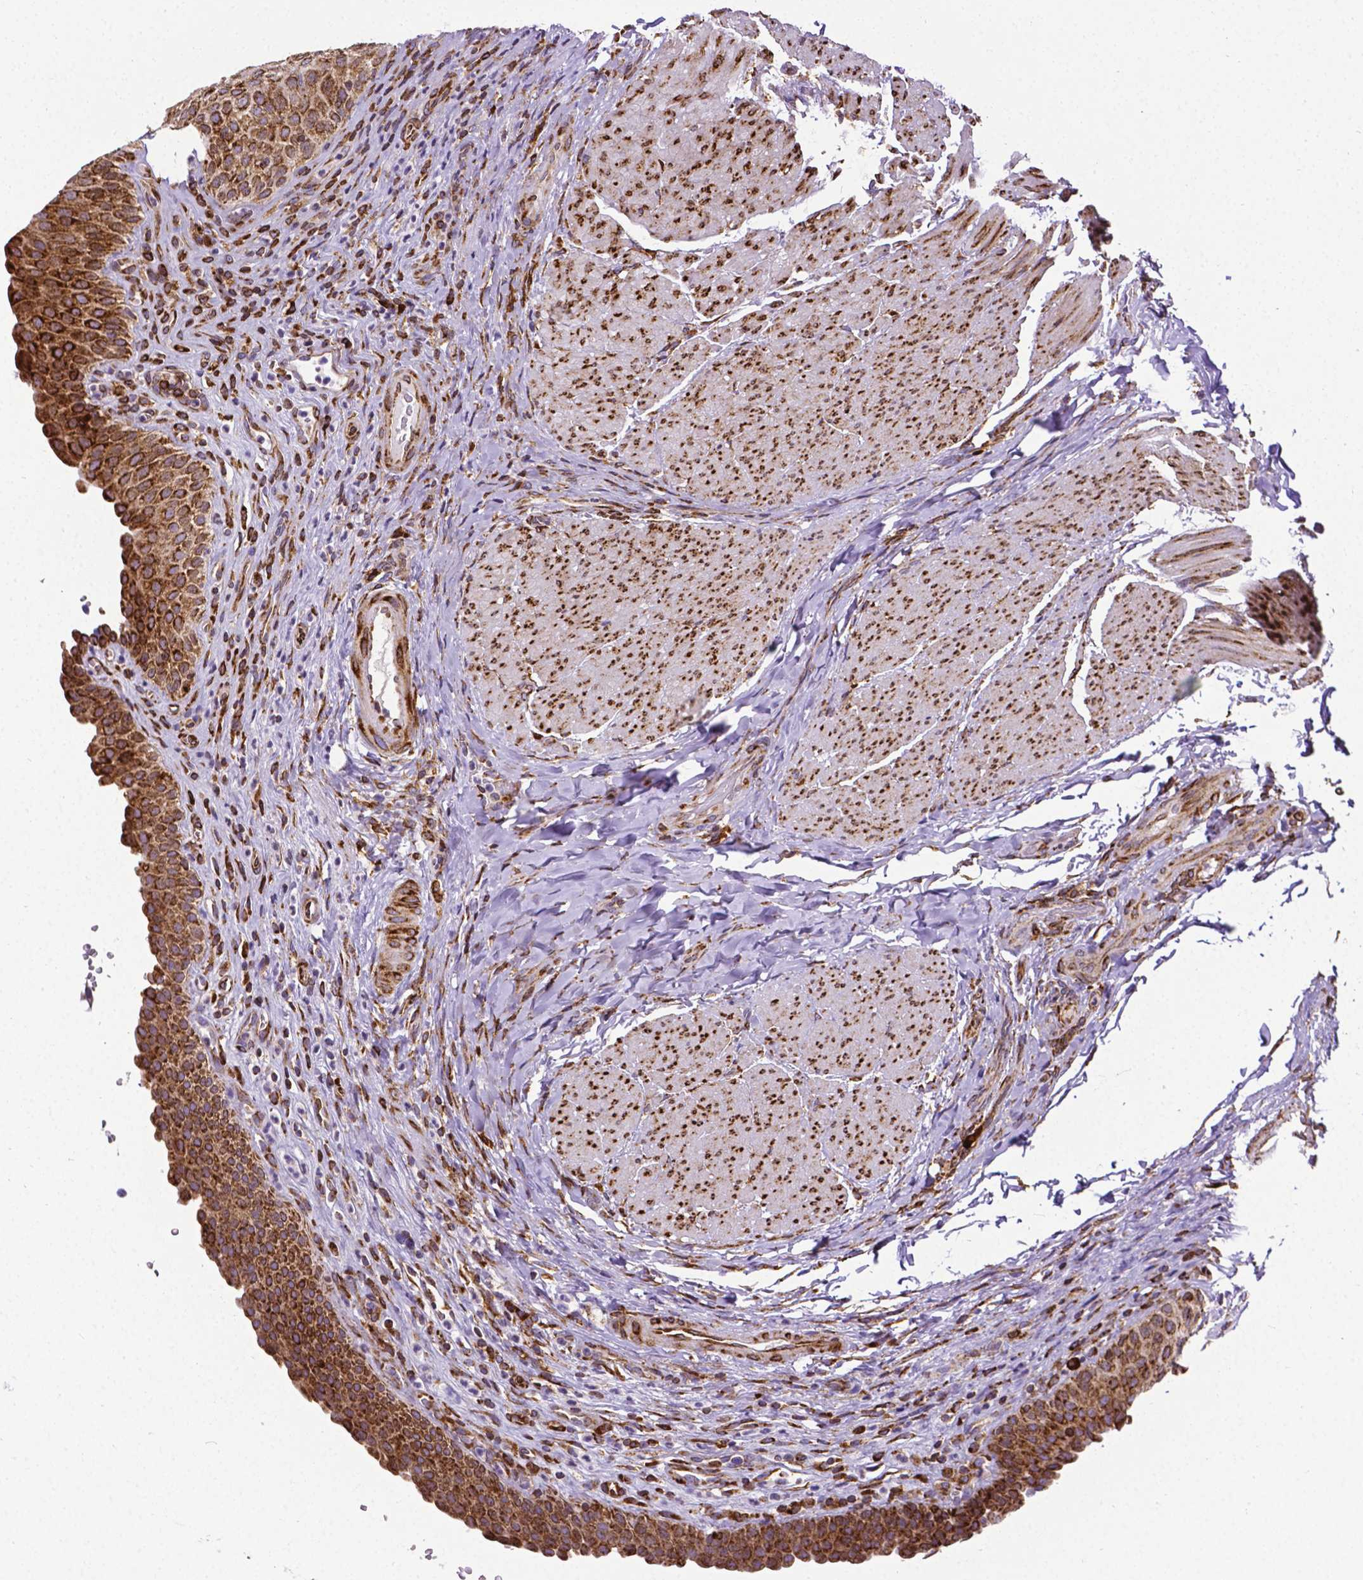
{"staining": {"intensity": "strong", "quantity": ">75%", "location": "cytoplasmic/membranous"}, "tissue": "urinary bladder", "cell_type": "Urothelial cells", "image_type": "normal", "snomed": [{"axis": "morphology", "description": "Normal tissue, NOS"}, {"axis": "topography", "description": "Urinary bladder"}, {"axis": "topography", "description": "Peripheral nerve tissue"}], "caption": "Urinary bladder stained with DAB immunohistochemistry (IHC) displays high levels of strong cytoplasmic/membranous positivity in approximately >75% of urothelial cells.", "gene": "MTDH", "patient": {"sex": "male", "age": 66}}